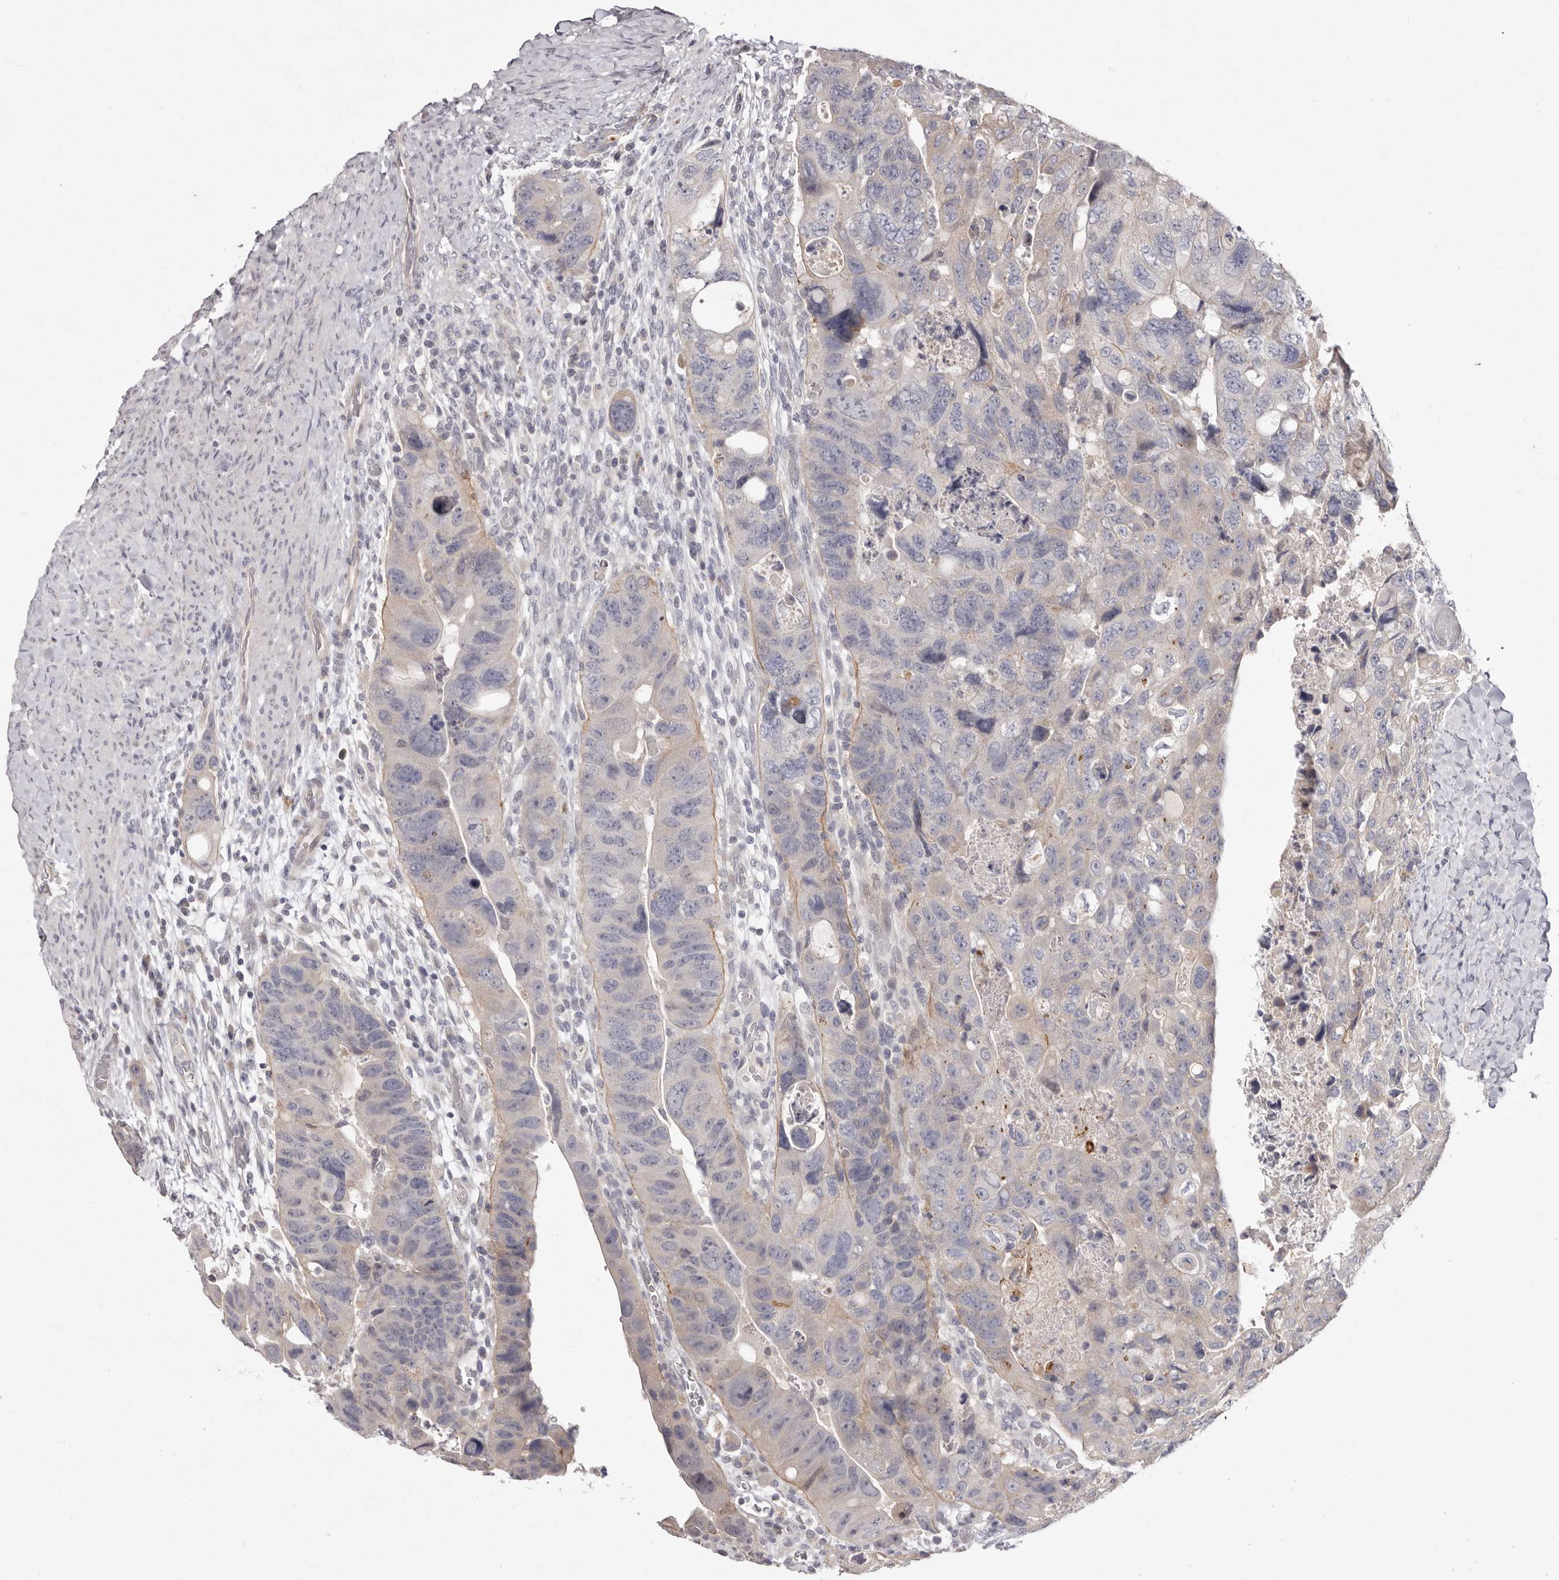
{"staining": {"intensity": "negative", "quantity": "none", "location": "none"}, "tissue": "colorectal cancer", "cell_type": "Tumor cells", "image_type": "cancer", "snomed": [{"axis": "morphology", "description": "Adenocarcinoma, NOS"}, {"axis": "topography", "description": "Rectum"}], "caption": "Adenocarcinoma (colorectal) stained for a protein using IHC shows no staining tumor cells.", "gene": "GARNL3", "patient": {"sex": "male", "age": 59}}